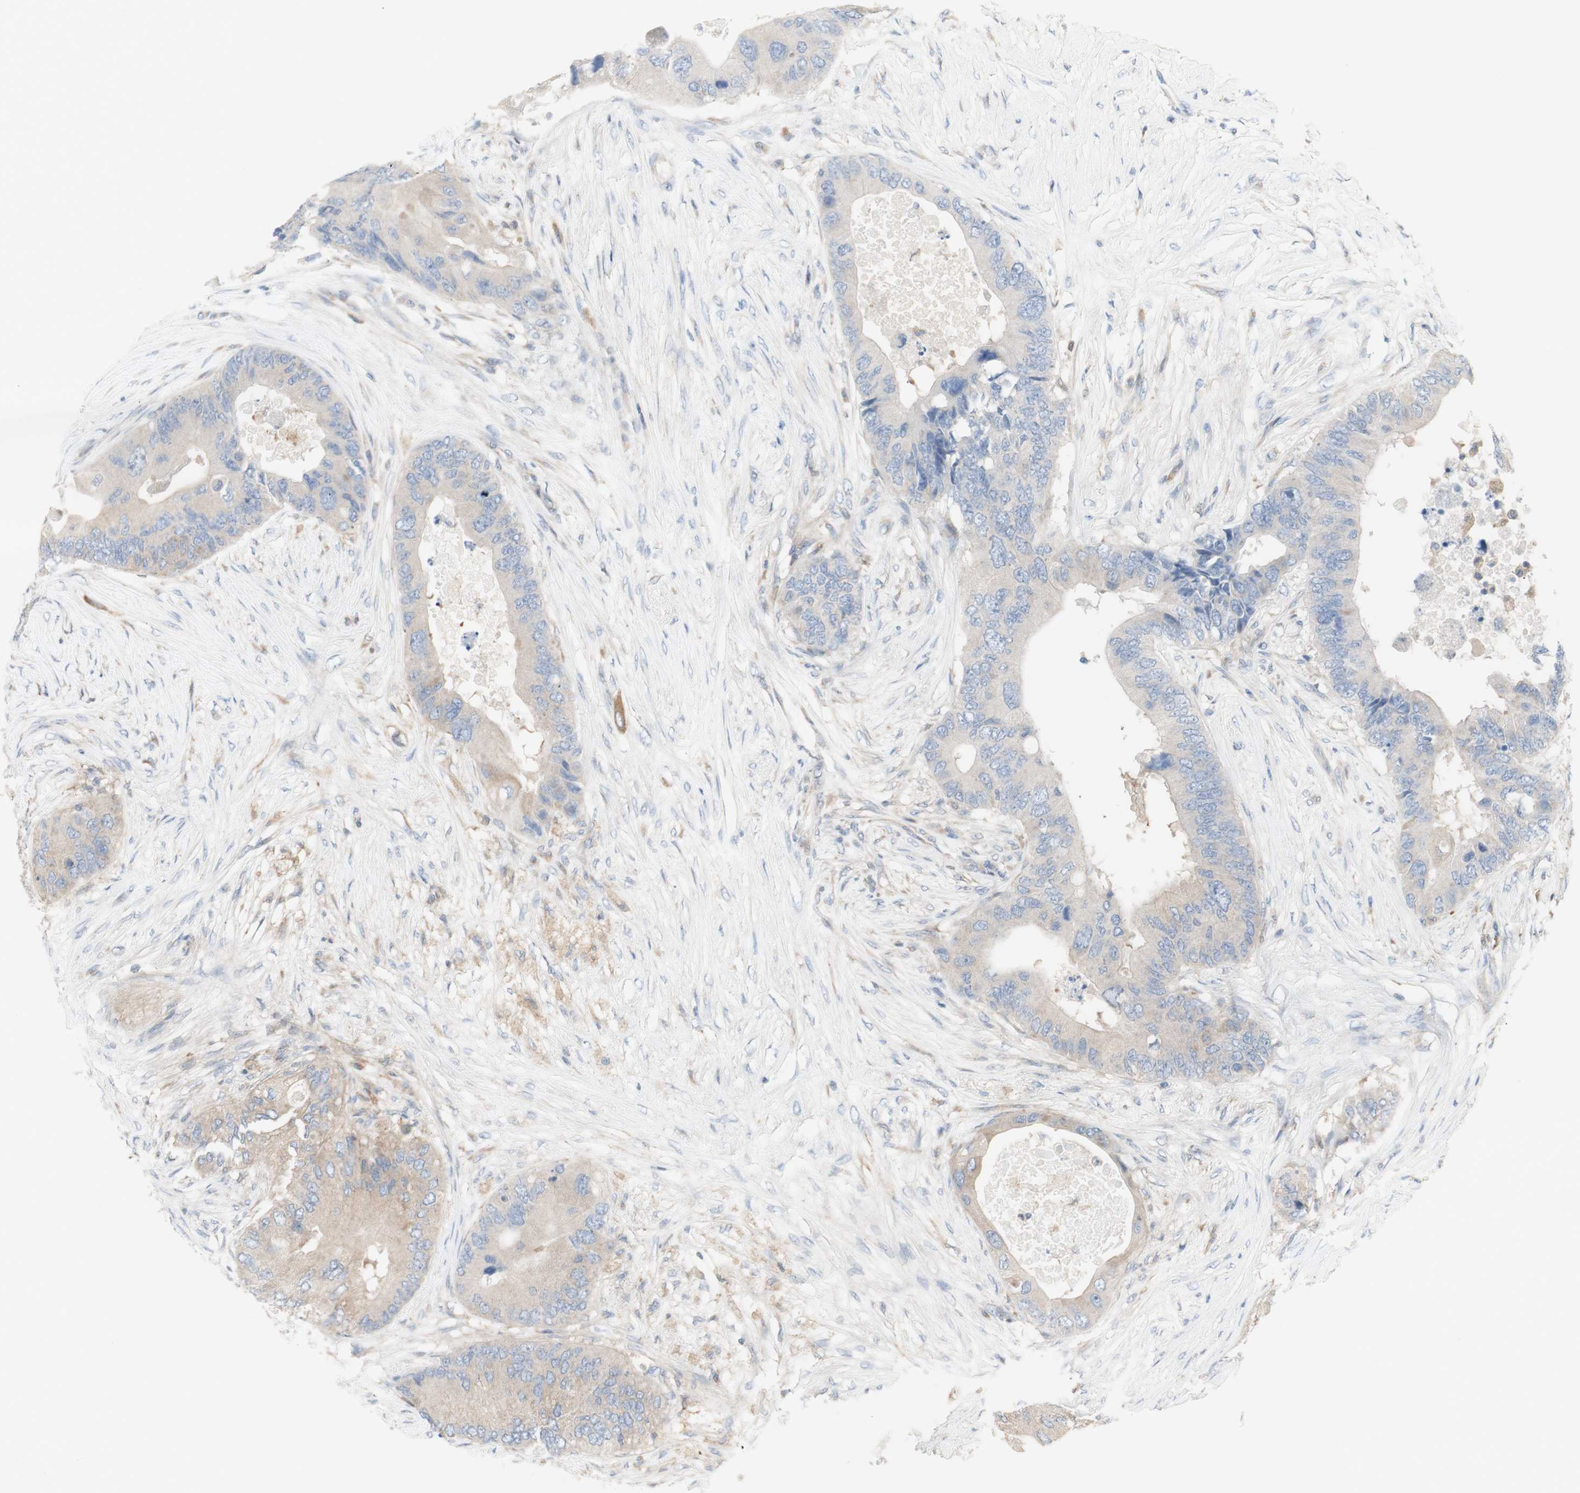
{"staining": {"intensity": "weak", "quantity": "<25%", "location": "cytoplasmic/membranous"}, "tissue": "colorectal cancer", "cell_type": "Tumor cells", "image_type": "cancer", "snomed": [{"axis": "morphology", "description": "Adenocarcinoma, NOS"}, {"axis": "topography", "description": "Colon"}], "caption": "IHC image of neoplastic tissue: human colorectal adenocarcinoma stained with DAB displays no significant protein positivity in tumor cells.", "gene": "C3orf52", "patient": {"sex": "male", "age": 71}}